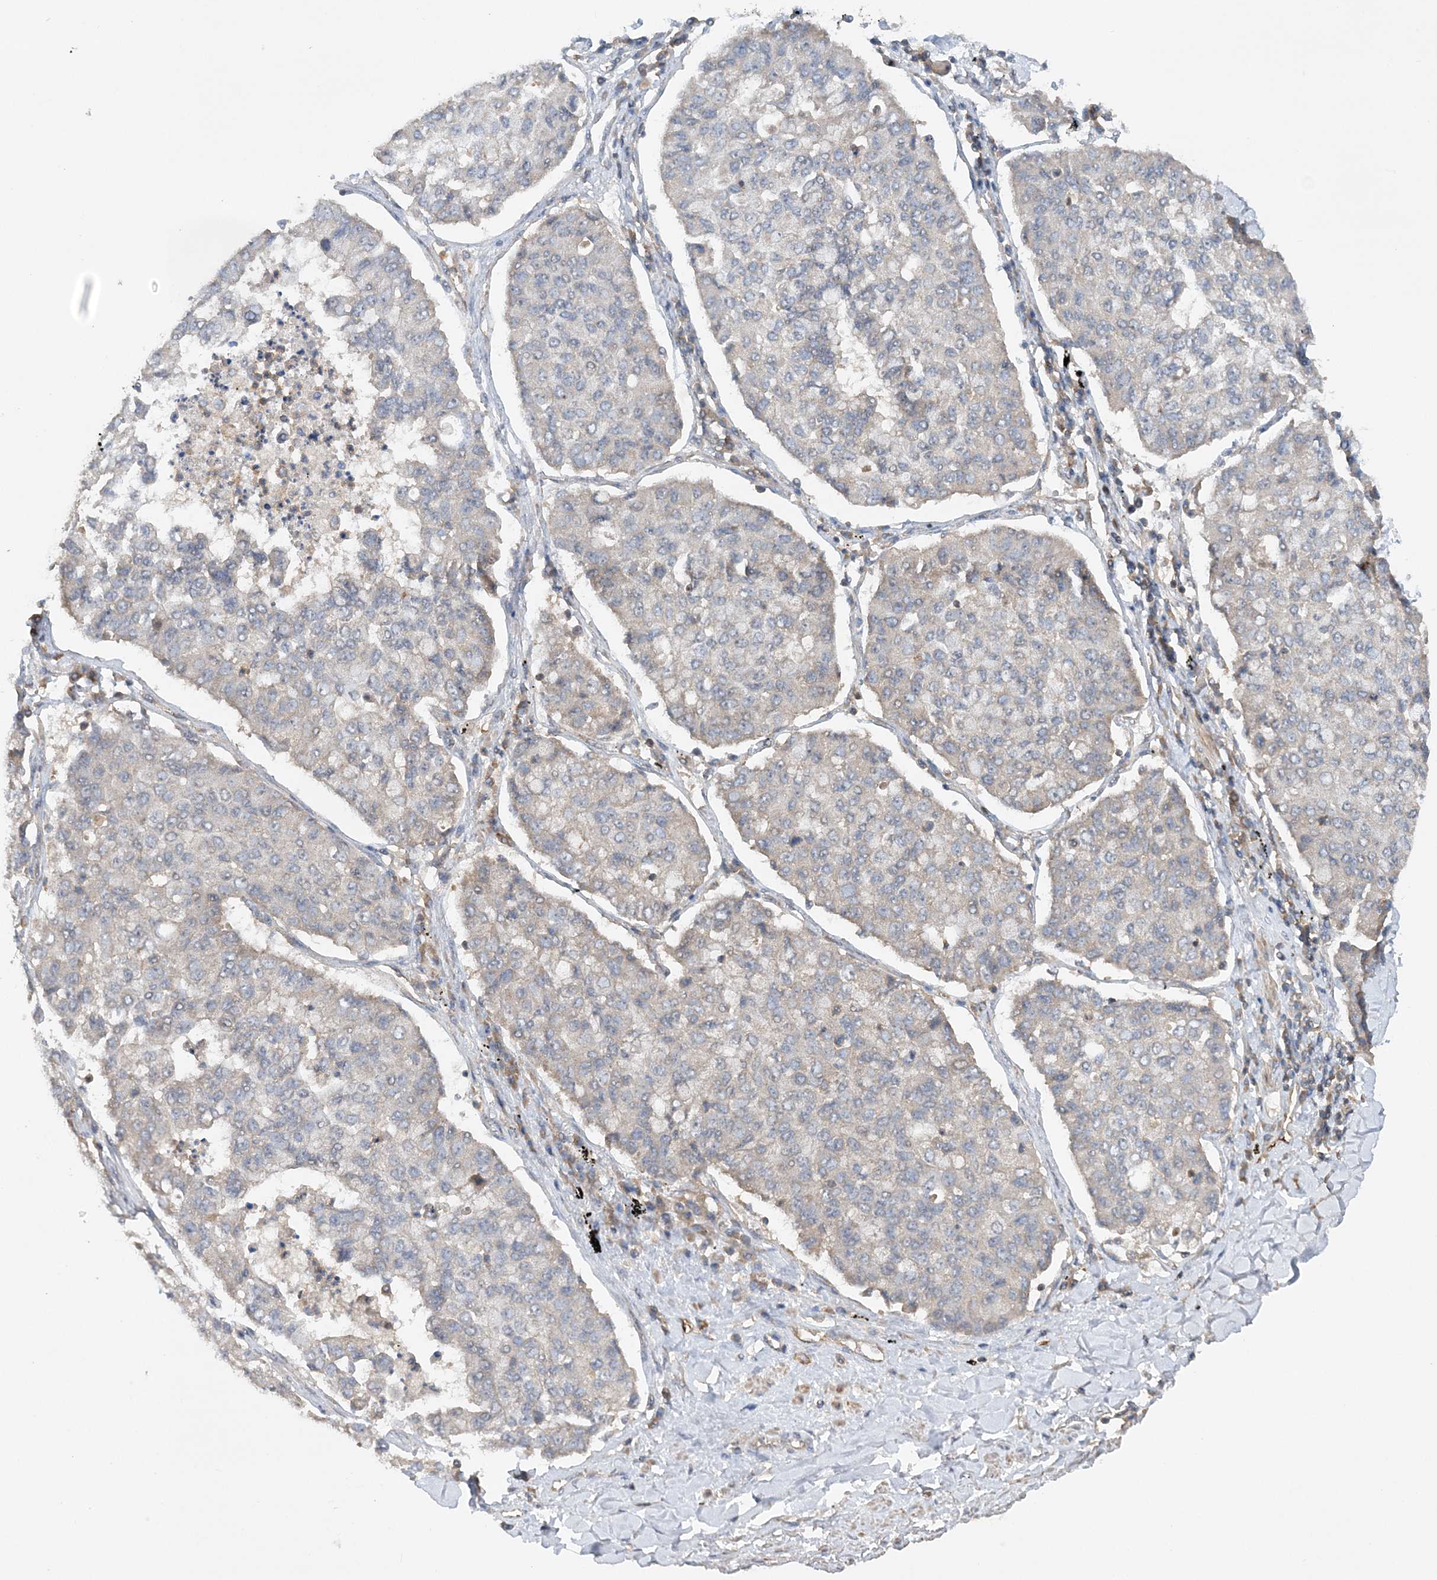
{"staining": {"intensity": "negative", "quantity": "none", "location": "none"}, "tissue": "lung cancer", "cell_type": "Tumor cells", "image_type": "cancer", "snomed": [{"axis": "morphology", "description": "Squamous cell carcinoma, NOS"}, {"axis": "topography", "description": "Lung"}], "caption": "A photomicrograph of human lung cancer is negative for staining in tumor cells.", "gene": "ACAP2", "patient": {"sex": "male", "age": 74}}